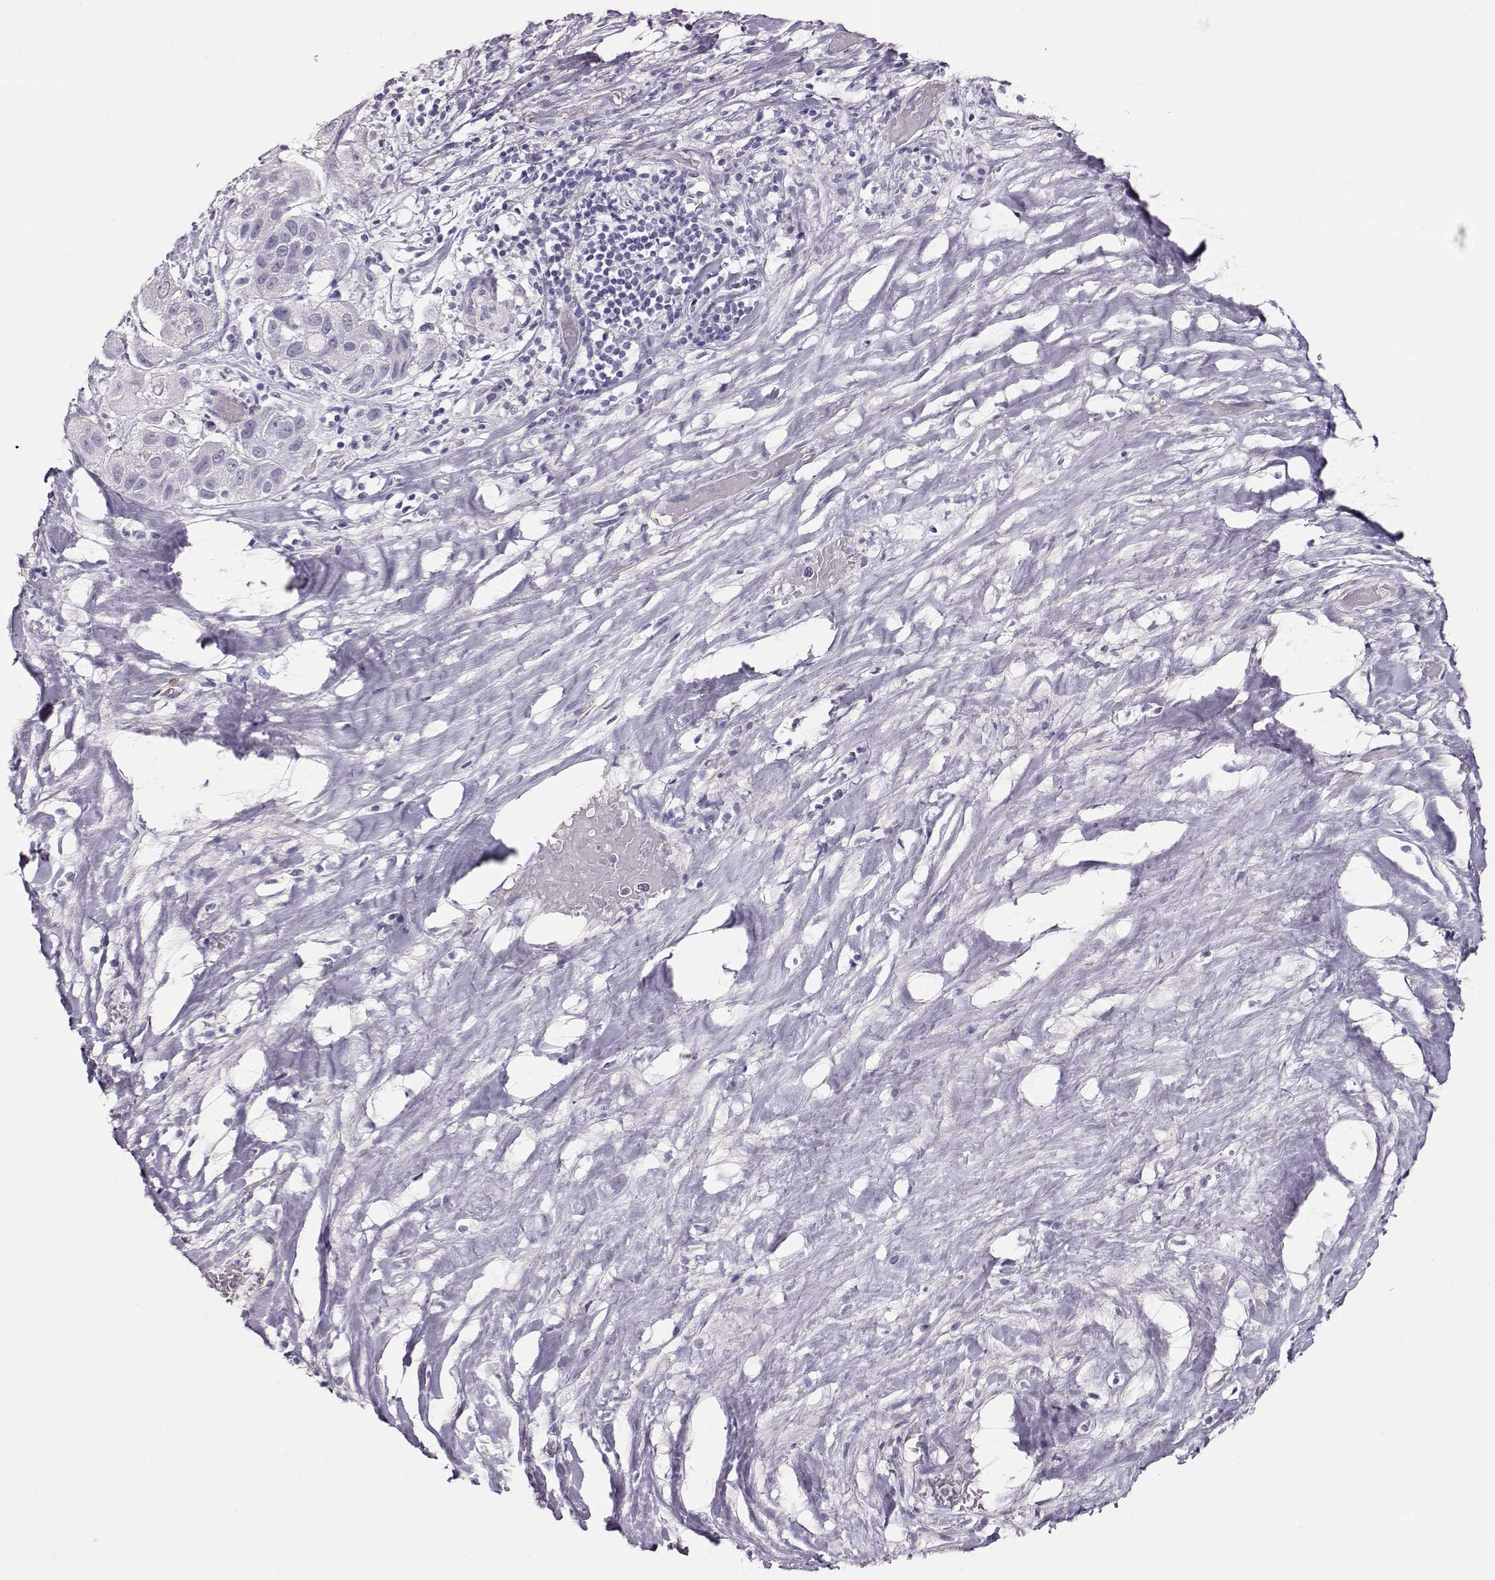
{"staining": {"intensity": "negative", "quantity": "none", "location": "none"}, "tissue": "liver cancer", "cell_type": "Tumor cells", "image_type": "cancer", "snomed": [{"axis": "morphology", "description": "Cholangiocarcinoma"}, {"axis": "topography", "description": "Liver"}], "caption": "Liver cancer (cholangiocarcinoma) was stained to show a protein in brown. There is no significant expression in tumor cells. The staining was performed using DAB to visualize the protein expression in brown, while the nuclei were stained in blue with hematoxylin (Magnification: 20x).", "gene": "RBM44", "patient": {"sex": "female", "age": 52}}